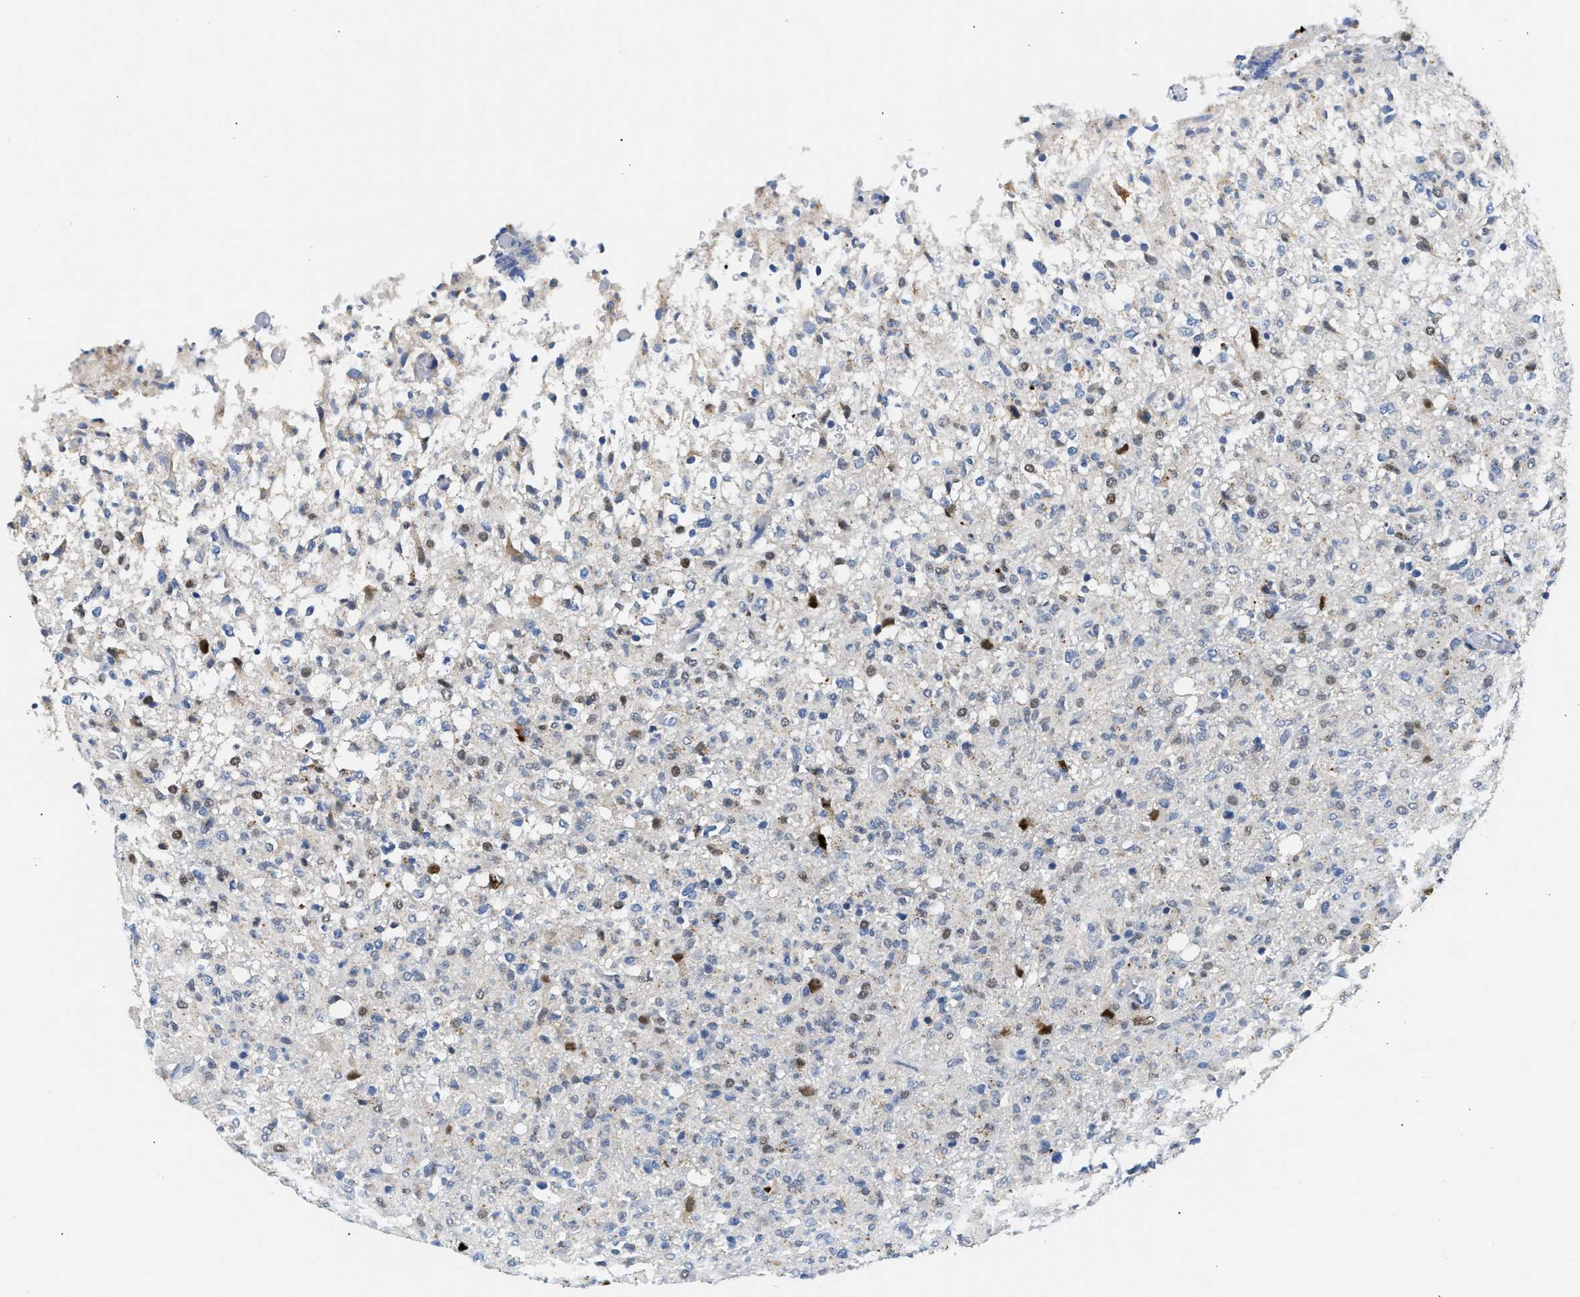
{"staining": {"intensity": "weak", "quantity": "<25%", "location": "nuclear"}, "tissue": "glioma", "cell_type": "Tumor cells", "image_type": "cancer", "snomed": [{"axis": "morphology", "description": "Glioma, malignant, High grade"}, {"axis": "topography", "description": "Brain"}], "caption": "Immunohistochemistry photomicrograph of human glioma stained for a protein (brown), which exhibits no positivity in tumor cells.", "gene": "PPM1L", "patient": {"sex": "female", "age": 57}}